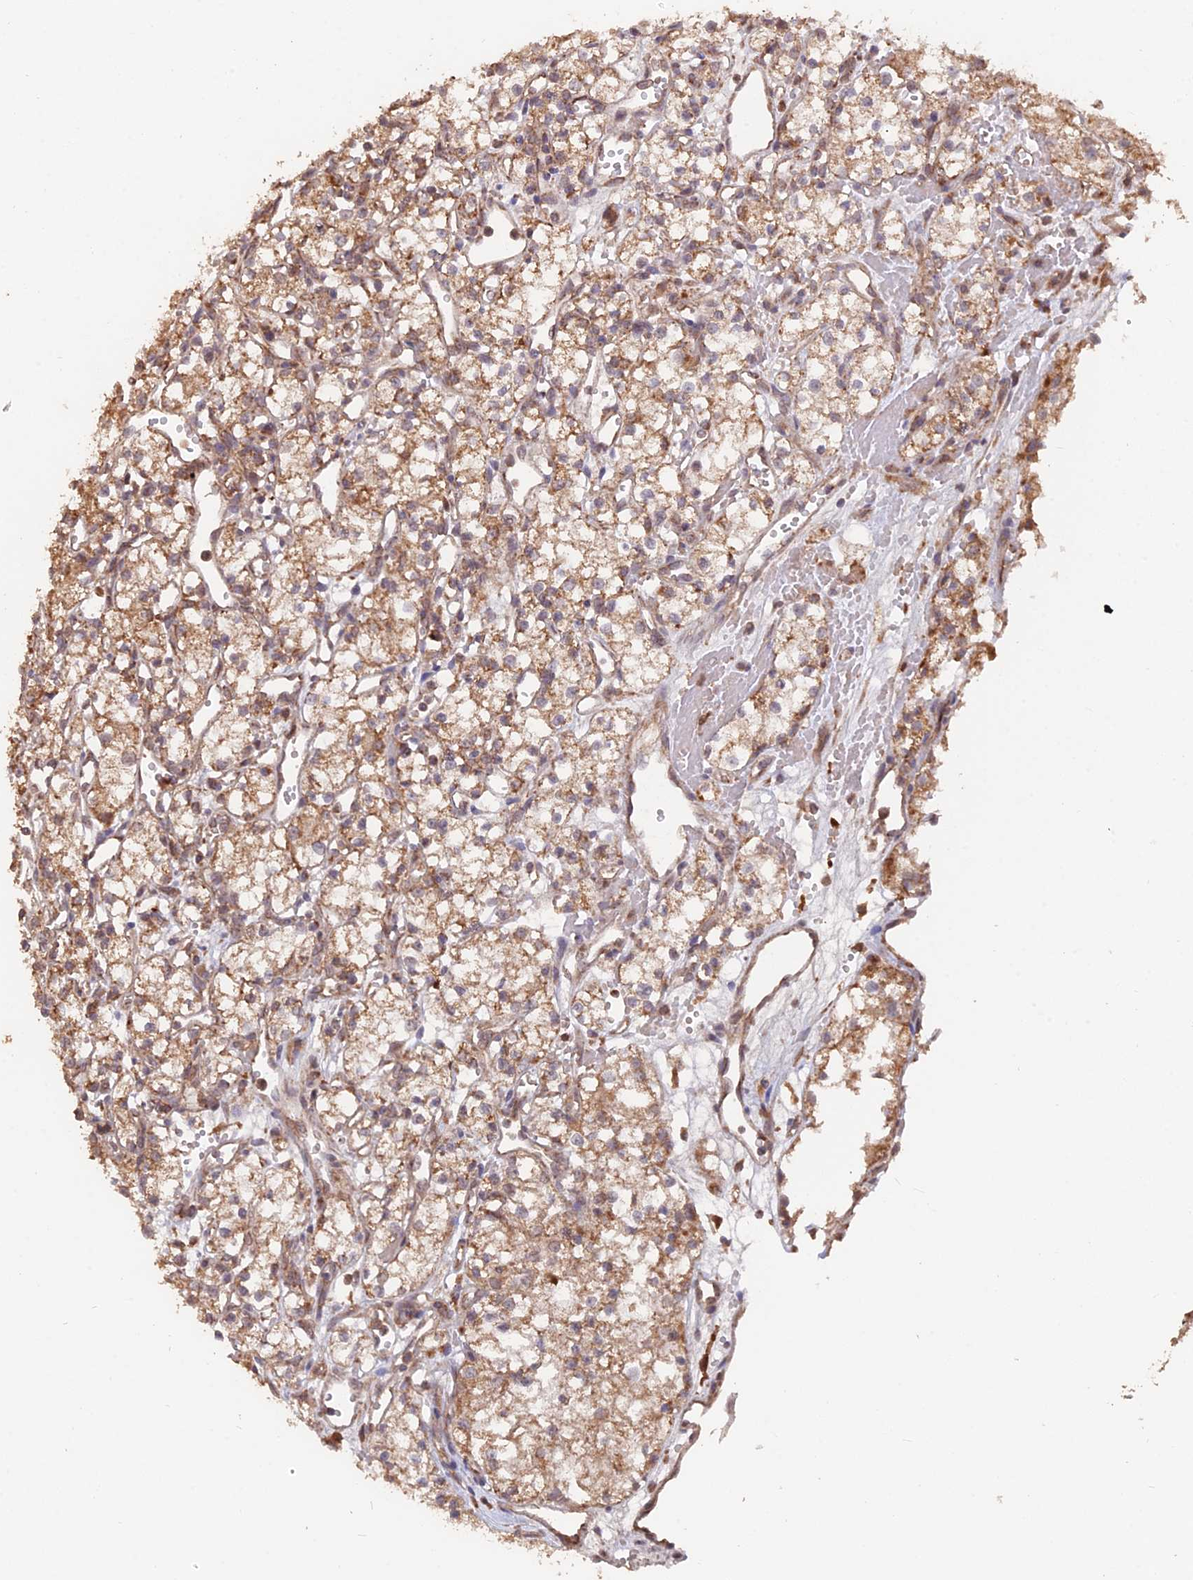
{"staining": {"intensity": "moderate", "quantity": ">75%", "location": "cytoplasmic/membranous"}, "tissue": "renal cancer", "cell_type": "Tumor cells", "image_type": "cancer", "snomed": [{"axis": "morphology", "description": "Adenocarcinoma, NOS"}, {"axis": "topography", "description": "Kidney"}], "caption": "This is an image of immunohistochemistry (IHC) staining of renal cancer (adenocarcinoma), which shows moderate positivity in the cytoplasmic/membranous of tumor cells.", "gene": "IFT22", "patient": {"sex": "male", "age": 59}}